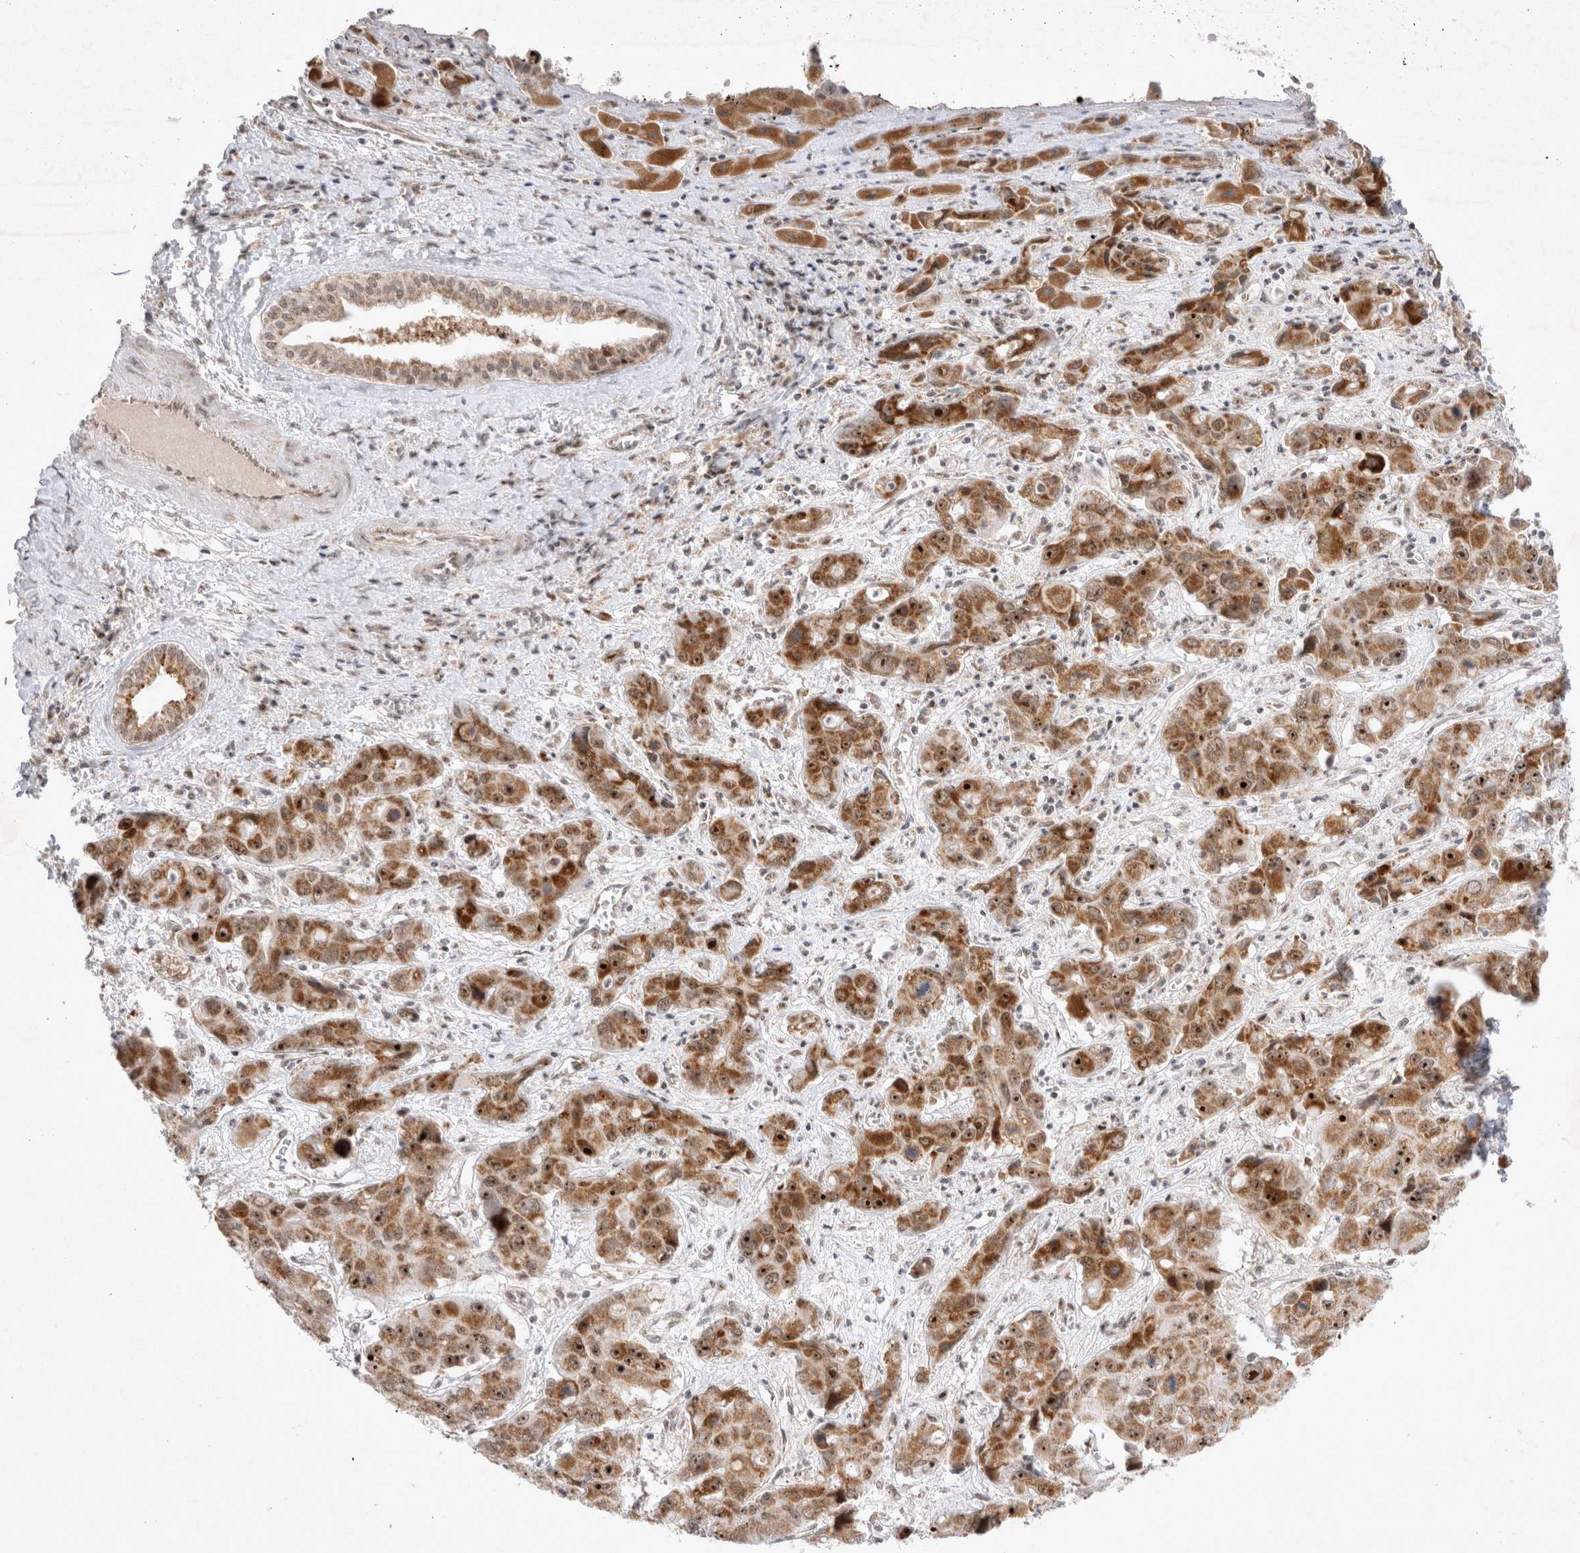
{"staining": {"intensity": "moderate", "quantity": ">75%", "location": "cytoplasmic/membranous,nuclear"}, "tissue": "liver cancer", "cell_type": "Tumor cells", "image_type": "cancer", "snomed": [{"axis": "morphology", "description": "Cholangiocarcinoma"}, {"axis": "topography", "description": "Liver"}], "caption": "Immunohistochemical staining of human liver cancer reveals moderate cytoplasmic/membranous and nuclear protein expression in approximately >75% of tumor cells. The staining was performed using DAB, with brown indicating positive protein expression. Nuclei are stained blue with hematoxylin.", "gene": "MRPL37", "patient": {"sex": "male", "age": 67}}